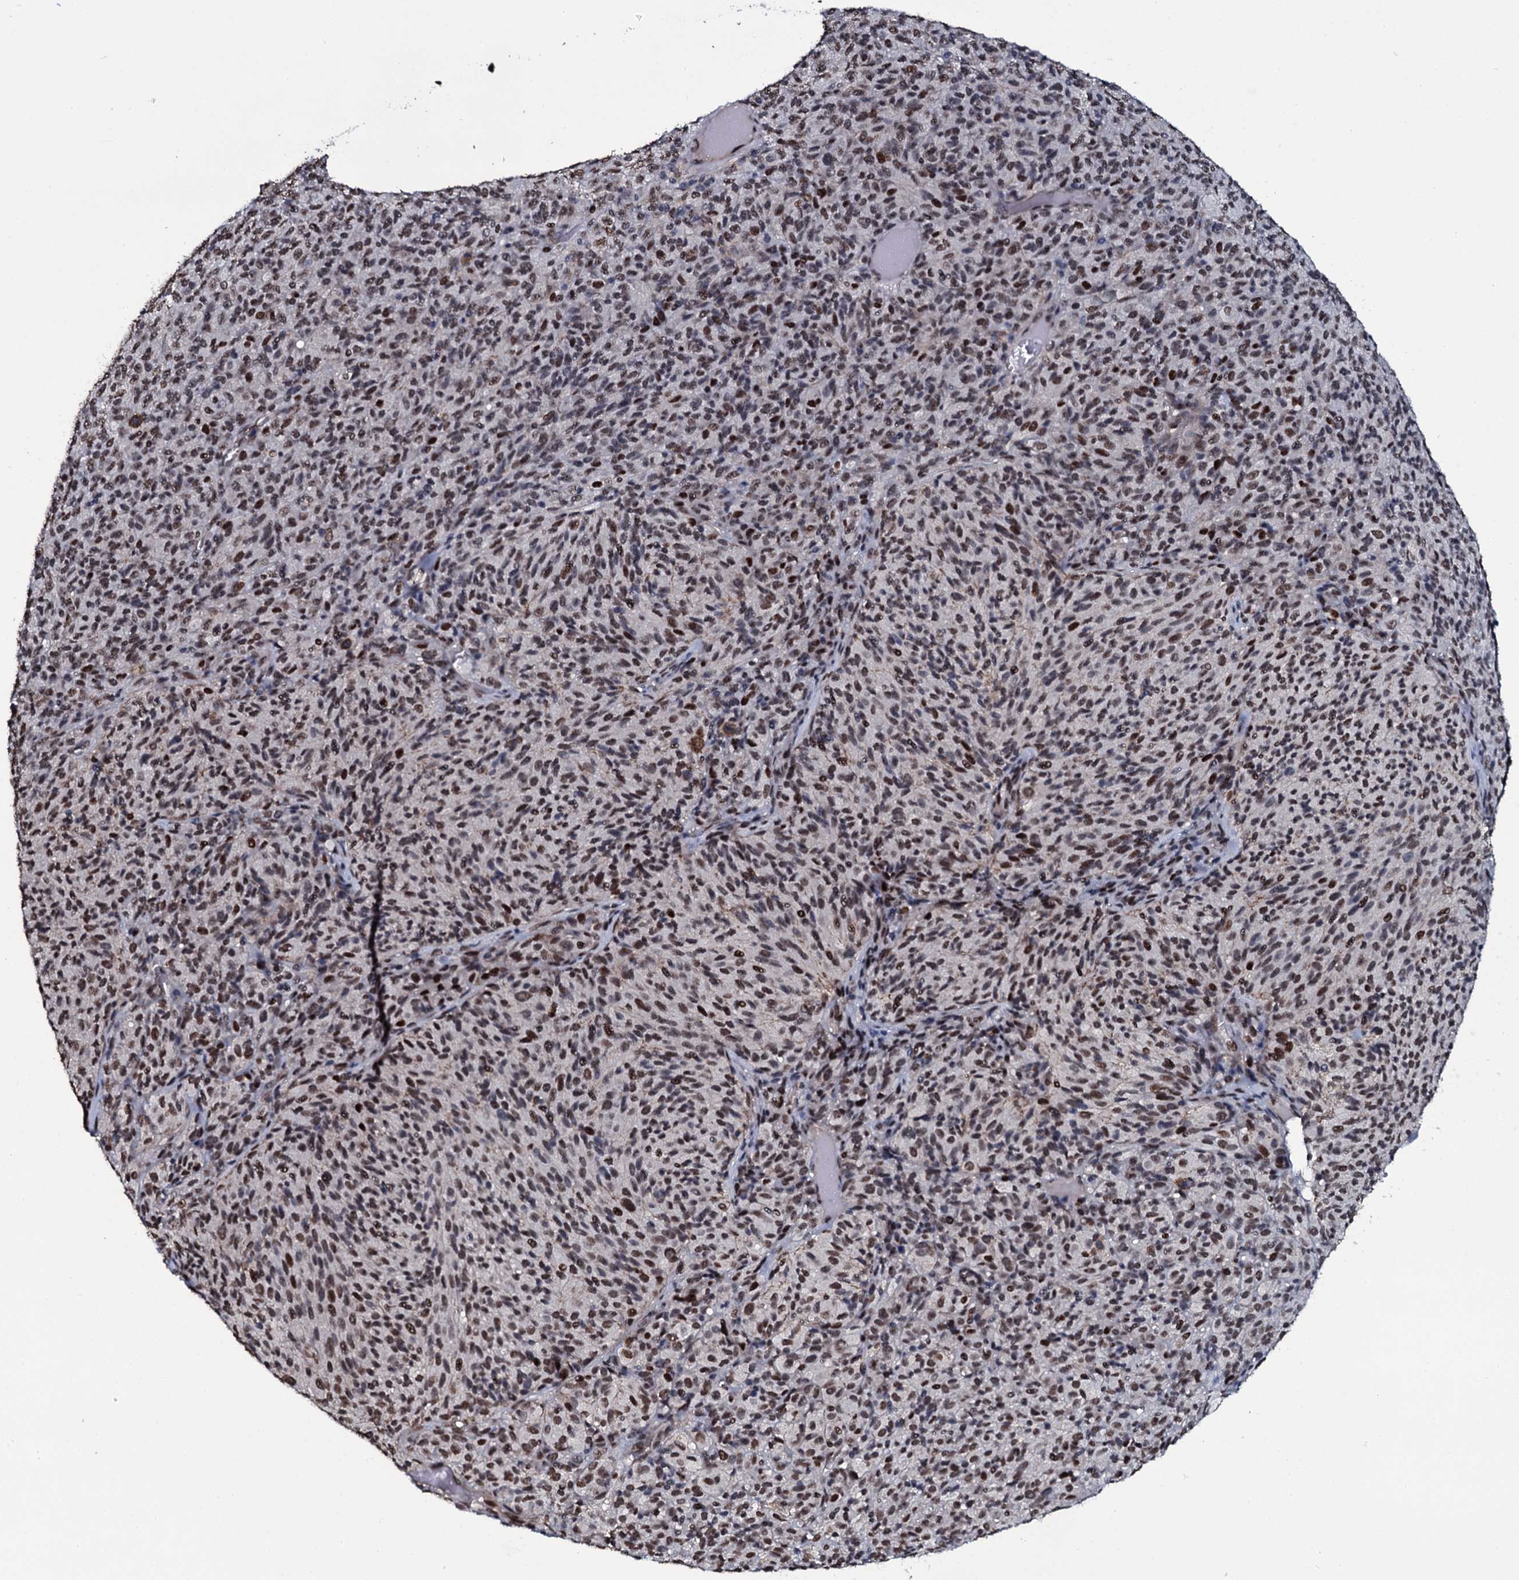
{"staining": {"intensity": "moderate", "quantity": ">75%", "location": "nuclear"}, "tissue": "melanoma", "cell_type": "Tumor cells", "image_type": "cancer", "snomed": [{"axis": "morphology", "description": "Malignant melanoma, Metastatic site"}, {"axis": "topography", "description": "Brain"}], "caption": "Brown immunohistochemical staining in malignant melanoma (metastatic site) reveals moderate nuclear staining in about >75% of tumor cells.", "gene": "SH2D4B", "patient": {"sex": "female", "age": 56}}